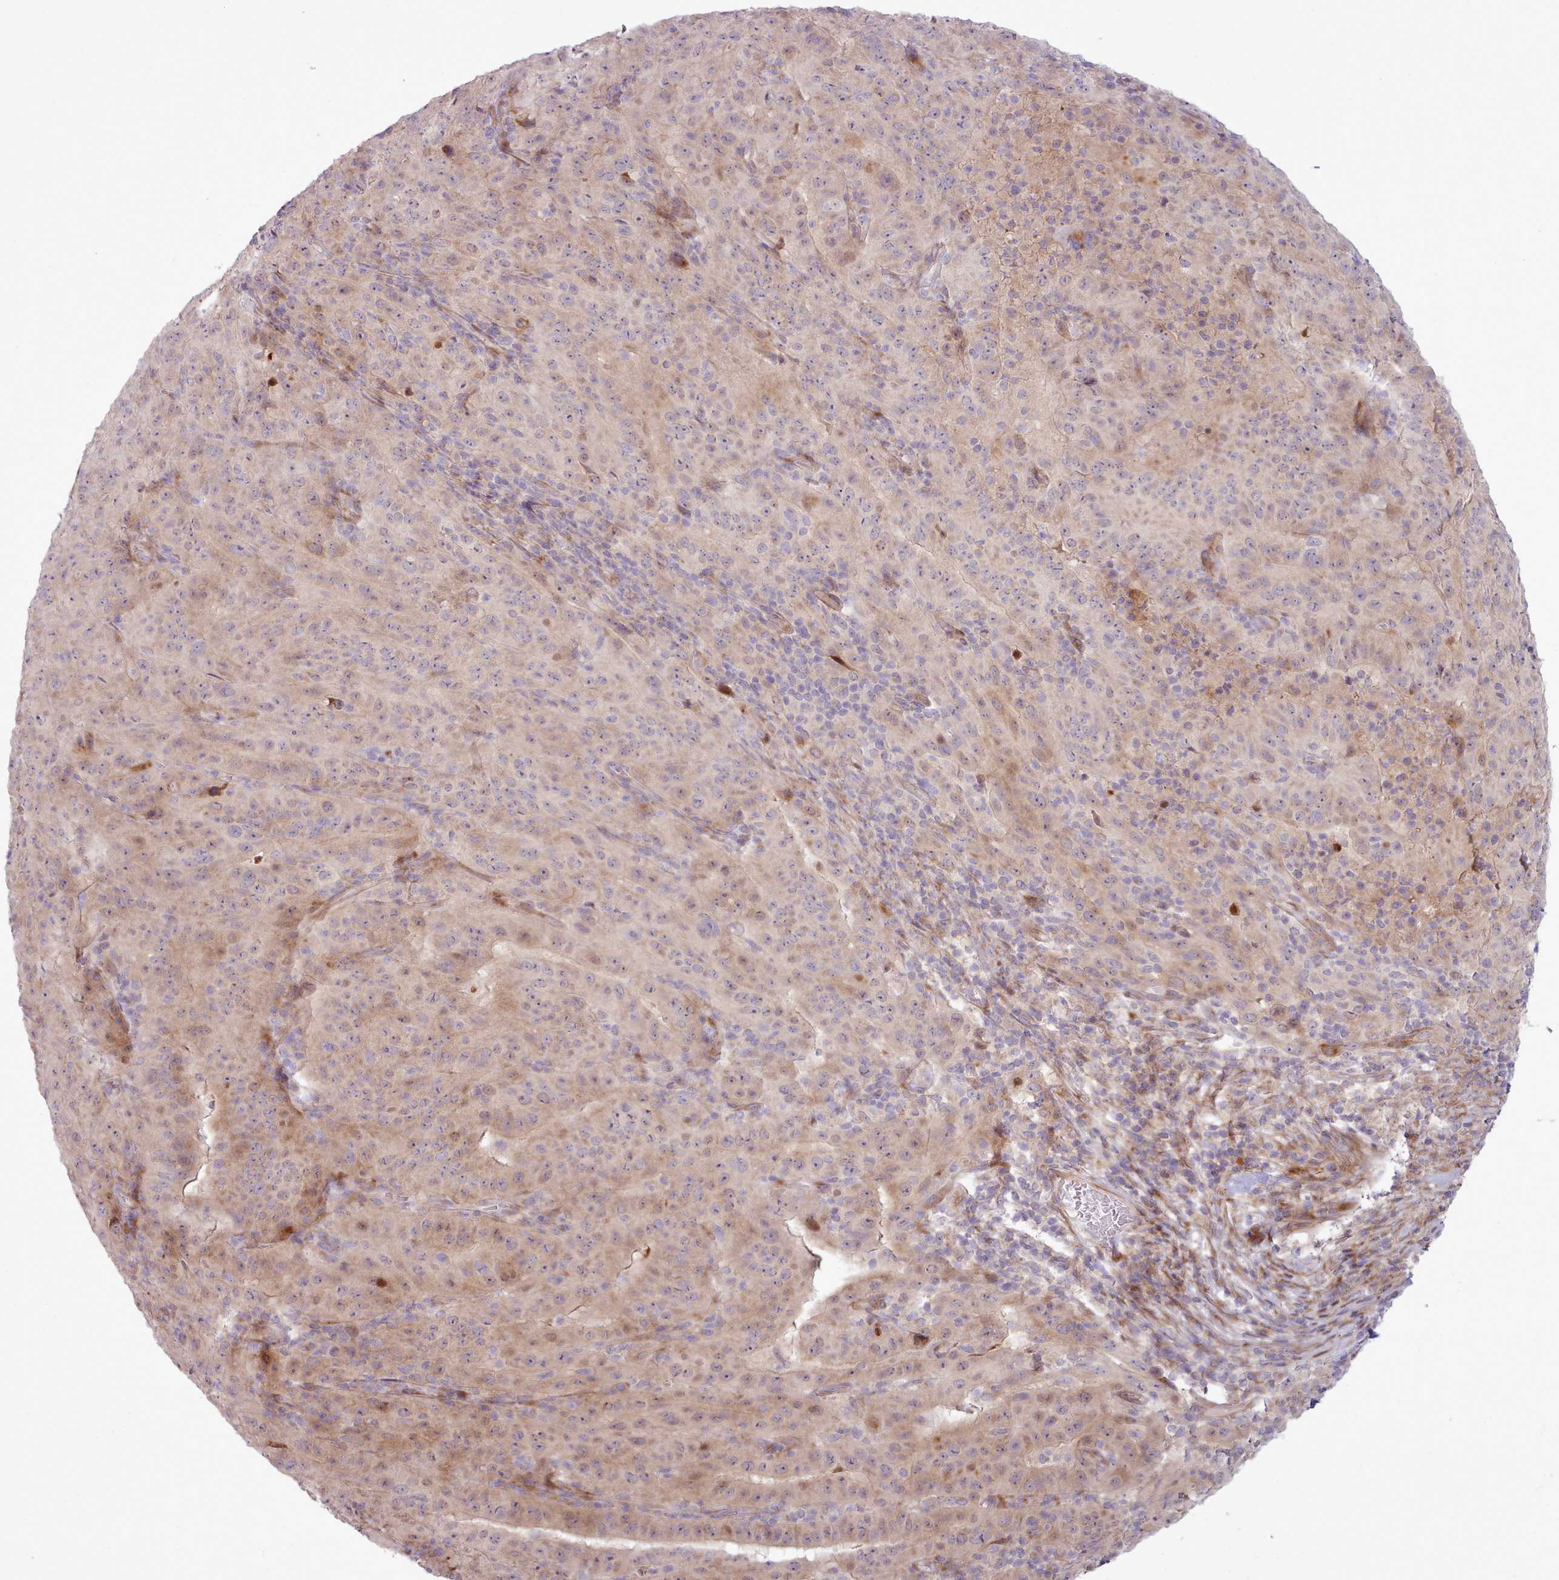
{"staining": {"intensity": "moderate", "quantity": "25%-75%", "location": "cytoplasmic/membranous"}, "tissue": "pancreatic cancer", "cell_type": "Tumor cells", "image_type": "cancer", "snomed": [{"axis": "morphology", "description": "Adenocarcinoma, NOS"}, {"axis": "topography", "description": "Pancreas"}], "caption": "Tumor cells display medium levels of moderate cytoplasmic/membranous expression in approximately 25%-75% of cells in adenocarcinoma (pancreatic).", "gene": "PPP3R2", "patient": {"sex": "male", "age": 63}}